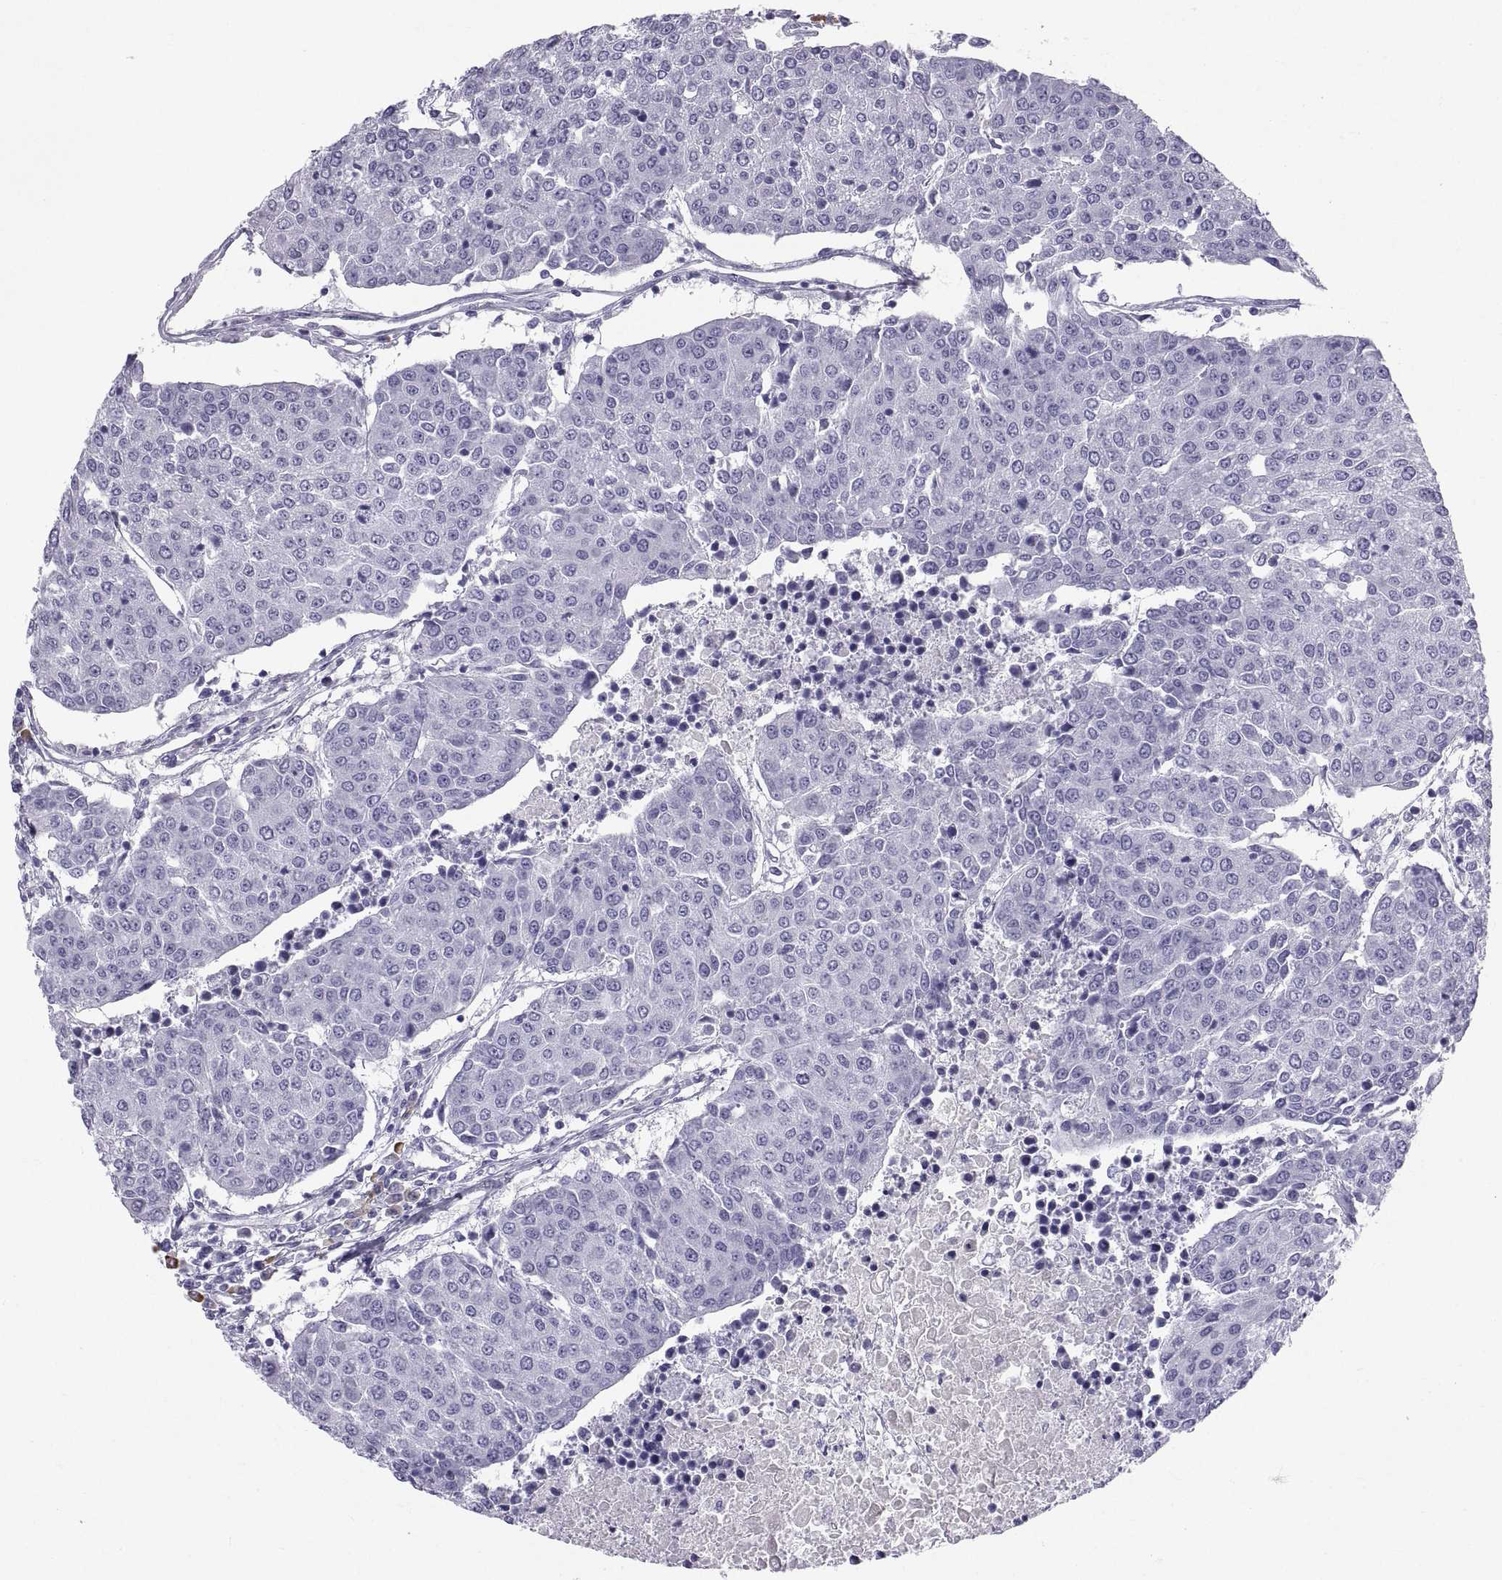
{"staining": {"intensity": "negative", "quantity": "none", "location": "none"}, "tissue": "urothelial cancer", "cell_type": "Tumor cells", "image_type": "cancer", "snomed": [{"axis": "morphology", "description": "Urothelial carcinoma, High grade"}, {"axis": "topography", "description": "Urinary bladder"}], "caption": "Tumor cells are negative for protein expression in human urothelial carcinoma (high-grade).", "gene": "CT47A10", "patient": {"sex": "female", "age": 85}}